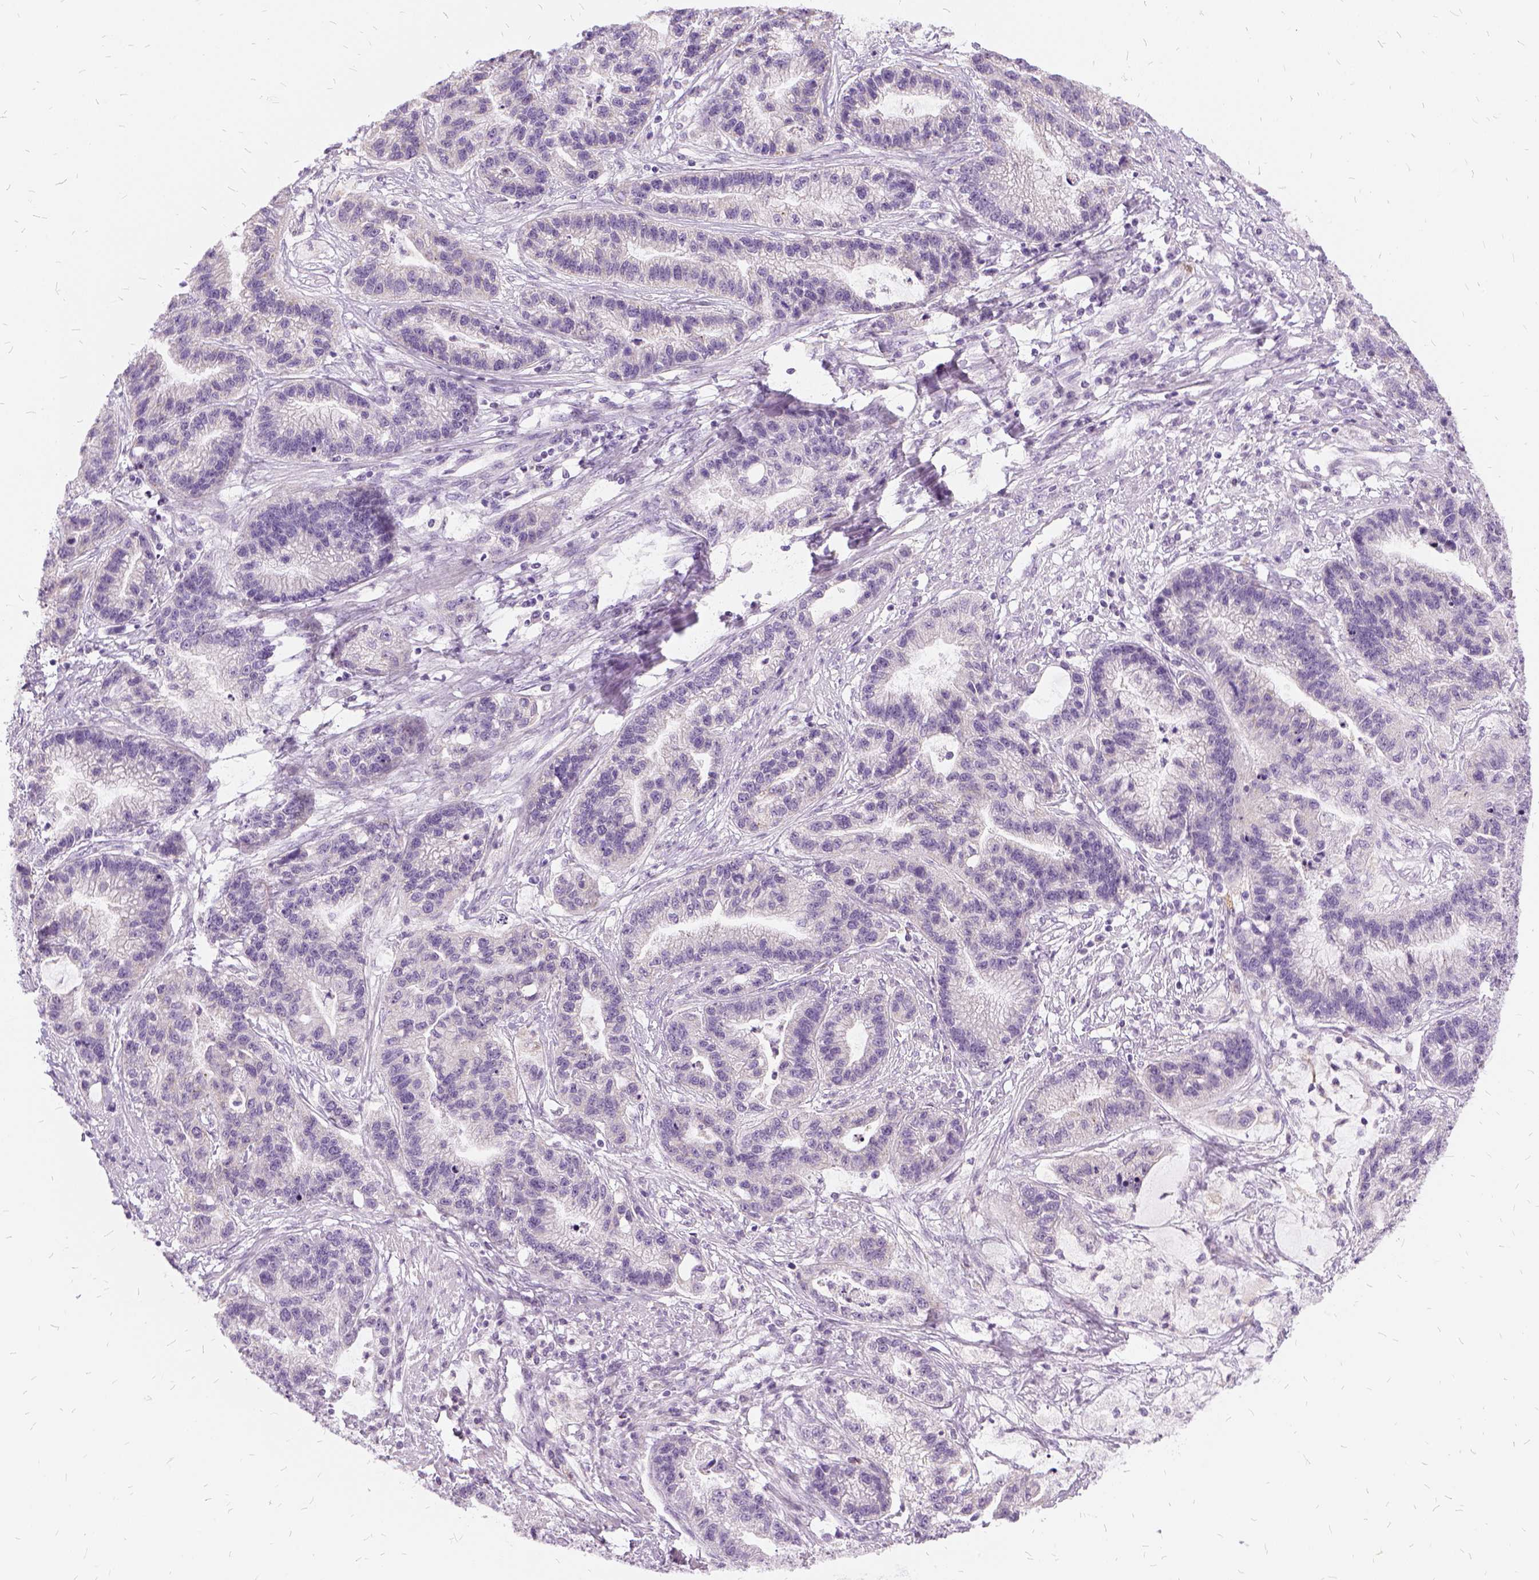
{"staining": {"intensity": "negative", "quantity": "none", "location": "none"}, "tissue": "stomach cancer", "cell_type": "Tumor cells", "image_type": "cancer", "snomed": [{"axis": "morphology", "description": "Adenocarcinoma, NOS"}, {"axis": "topography", "description": "Stomach"}], "caption": "Human stomach cancer stained for a protein using IHC demonstrates no staining in tumor cells.", "gene": "FDX1", "patient": {"sex": "male", "age": 83}}